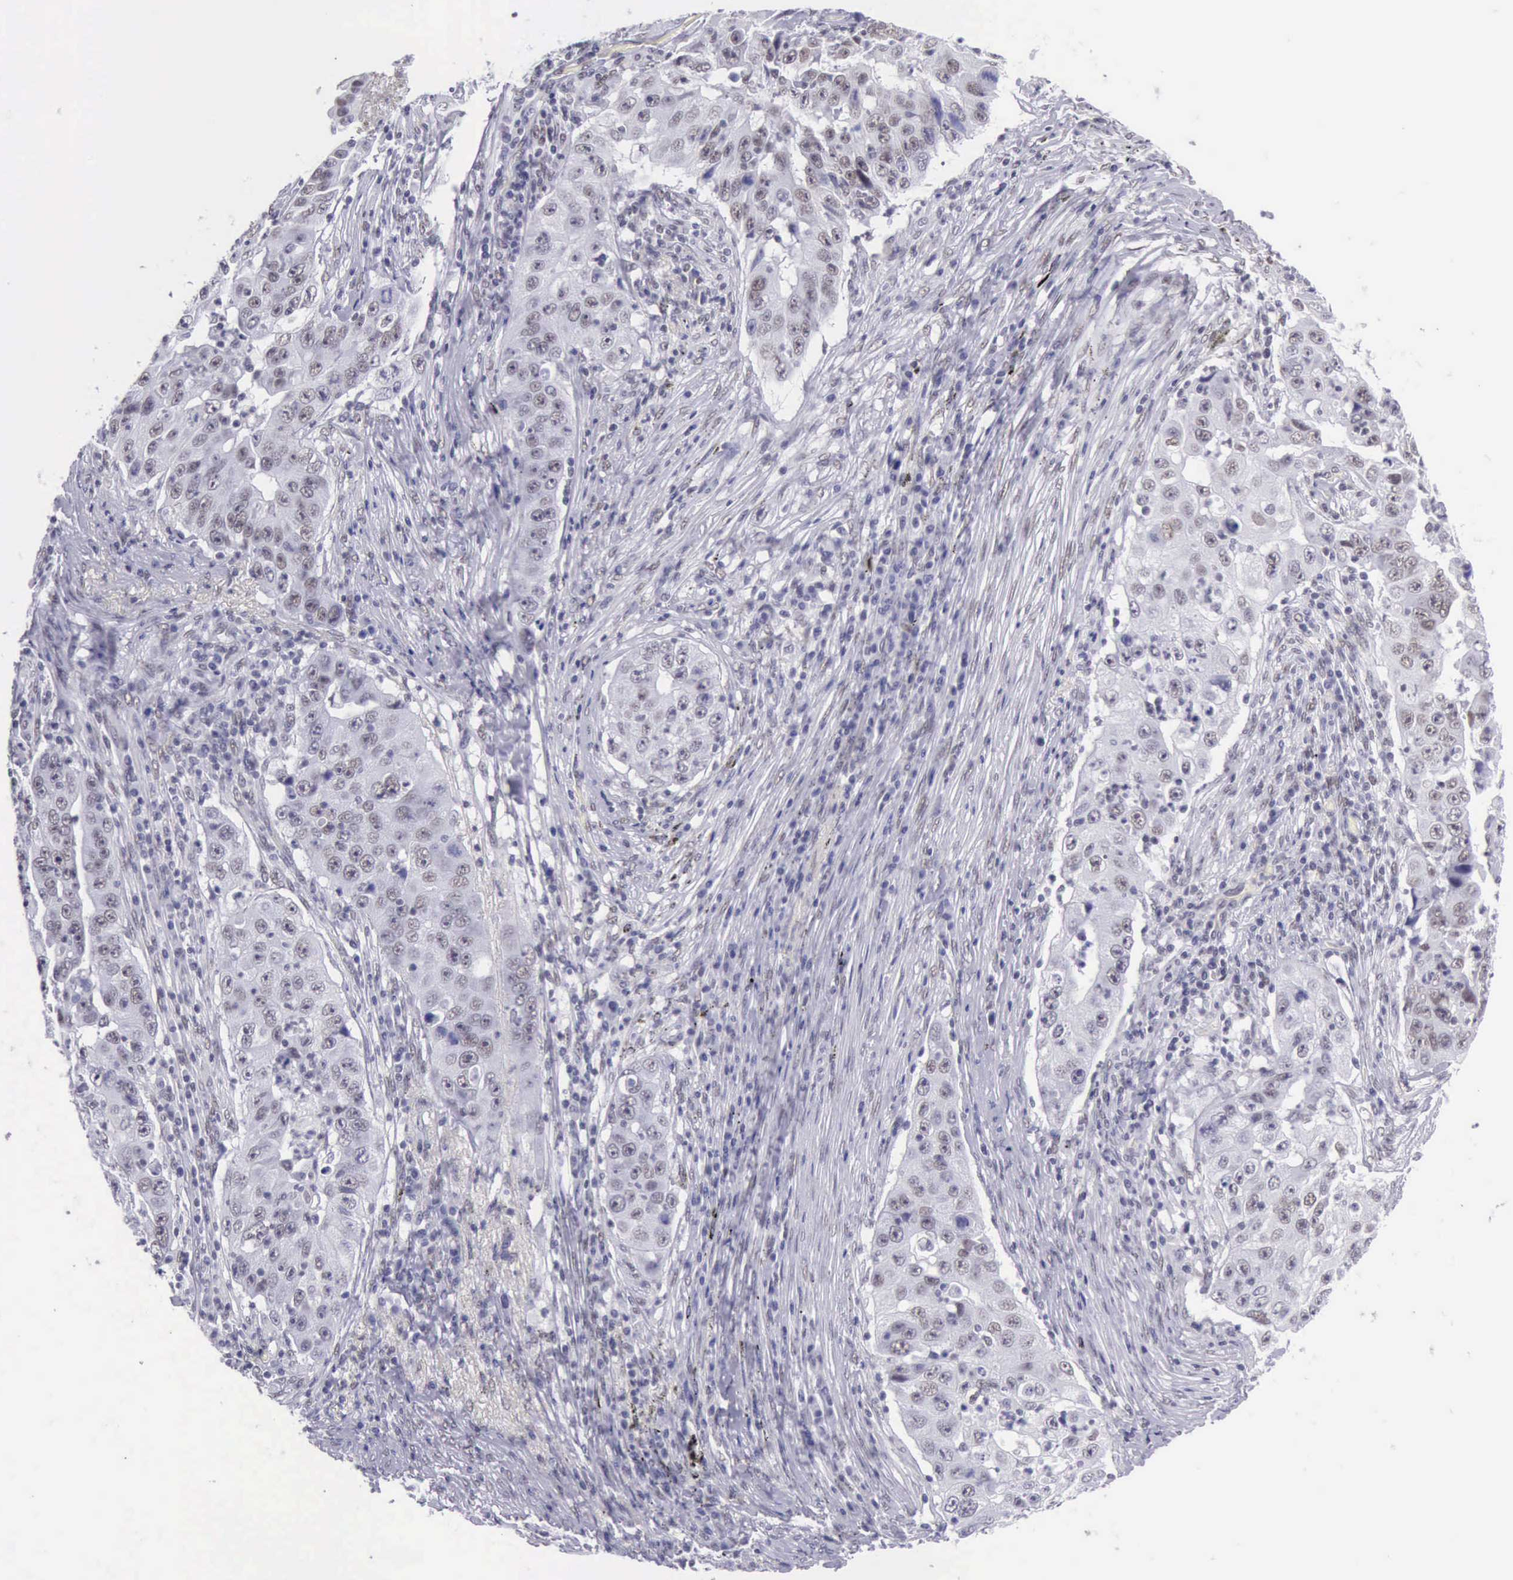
{"staining": {"intensity": "weak", "quantity": "<25%", "location": "nuclear"}, "tissue": "lung cancer", "cell_type": "Tumor cells", "image_type": "cancer", "snomed": [{"axis": "morphology", "description": "Squamous cell carcinoma, NOS"}, {"axis": "topography", "description": "Lung"}], "caption": "Tumor cells are negative for protein expression in human lung cancer (squamous cell carcinoma).", "gene": "EP300", "patient": {"sex": "male", "age": 64}}